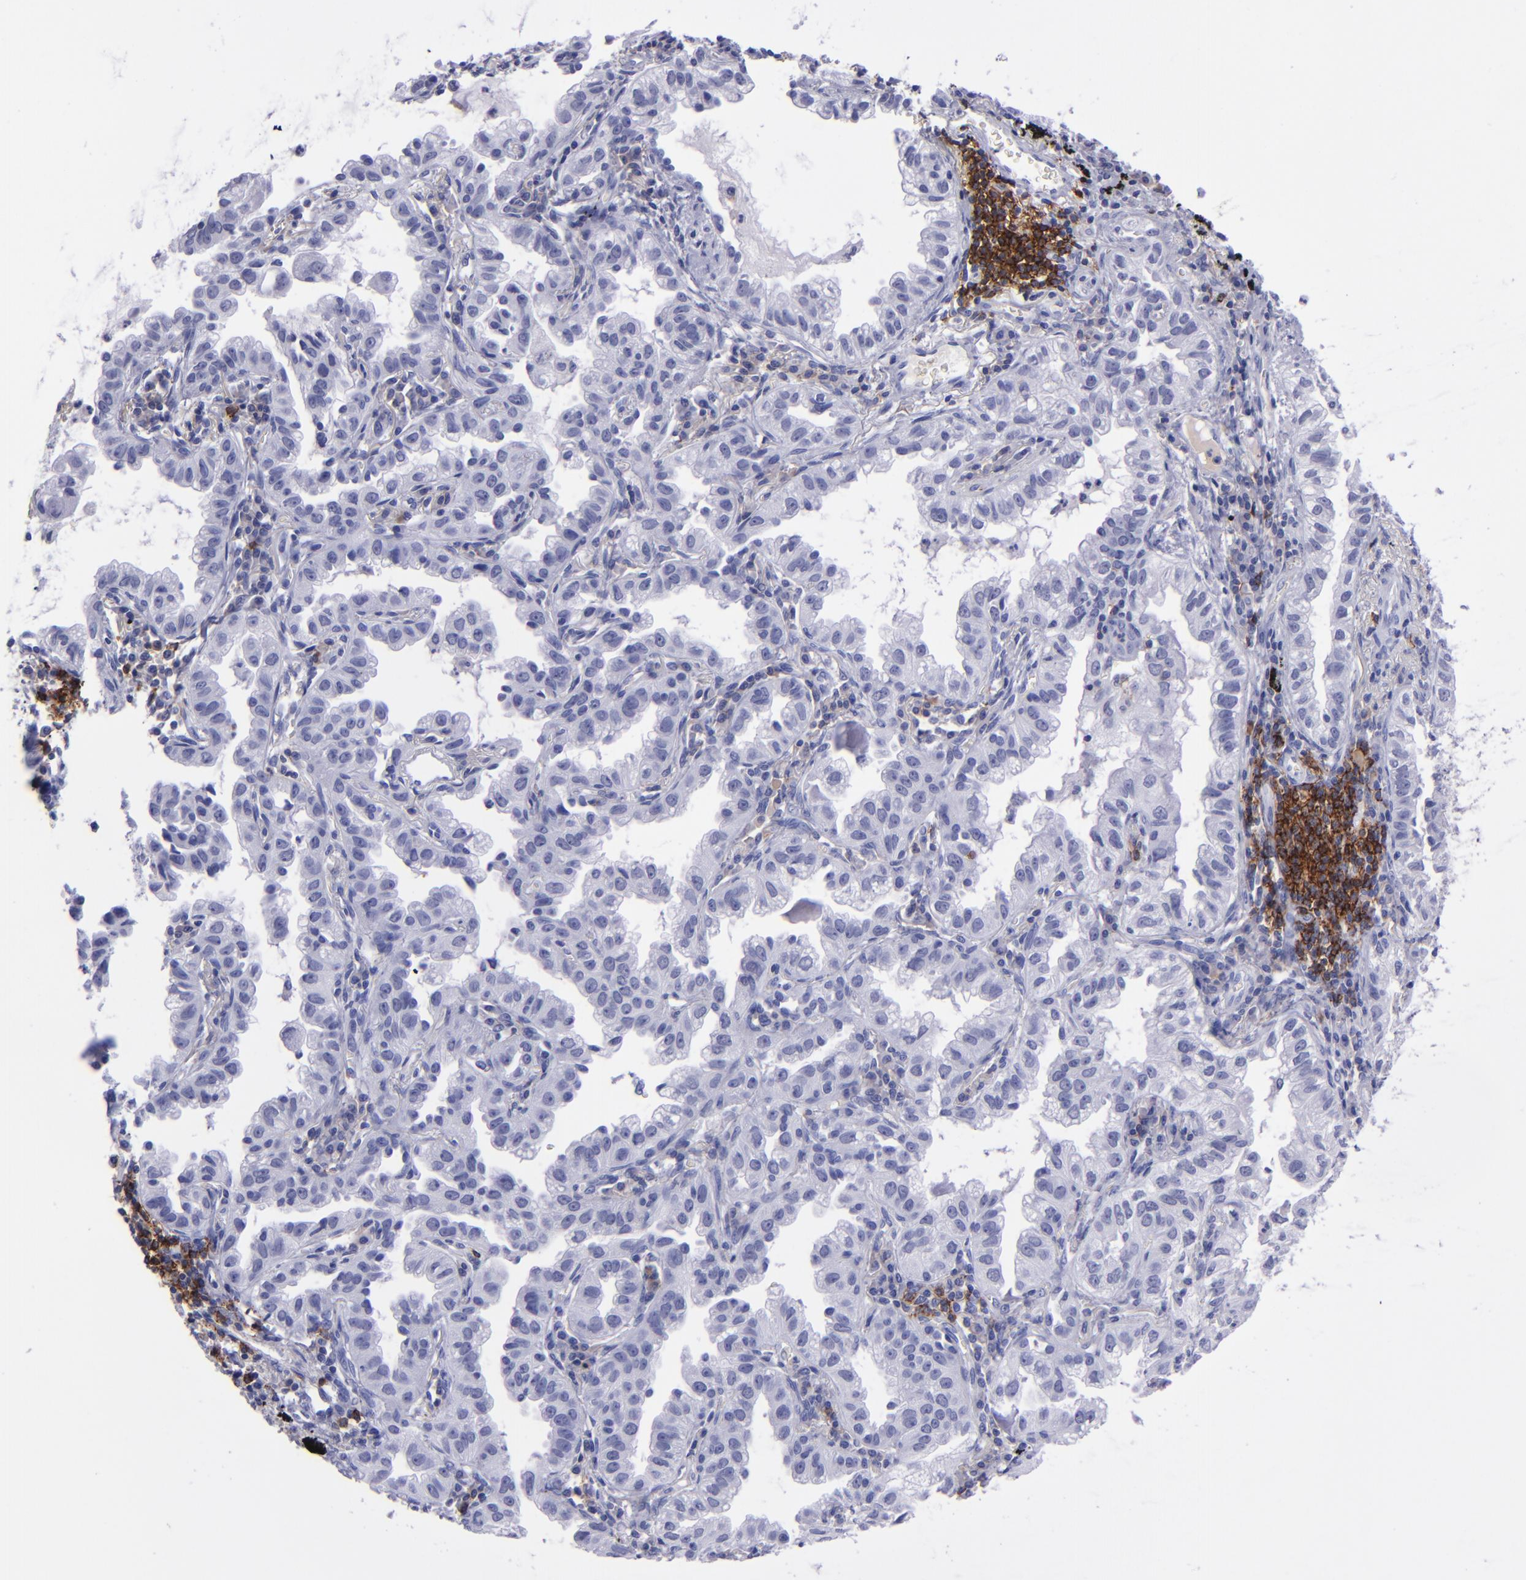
{"staining": {"intensity": "negative", "quantity": "none", "location": "none"}, "tissue": "lung cancer", "cell_type": "Tumor cells", "image_type": "cancer", "snomed": [{"axis": "morphology", "description": "Adenocarcinoma, NOS"}, {"axis": "topography", "description": "Lung"}], "caption": "There is no significant staining in tumor cells of lung cancer (adenocarcinoma). (DAB (3,3'-diaminobenzidine) immunohistochemistry visualized using brightfield microscopy, high magnification).", "gene": "CD37", "patient": {"sex": "female", "age": 50}}